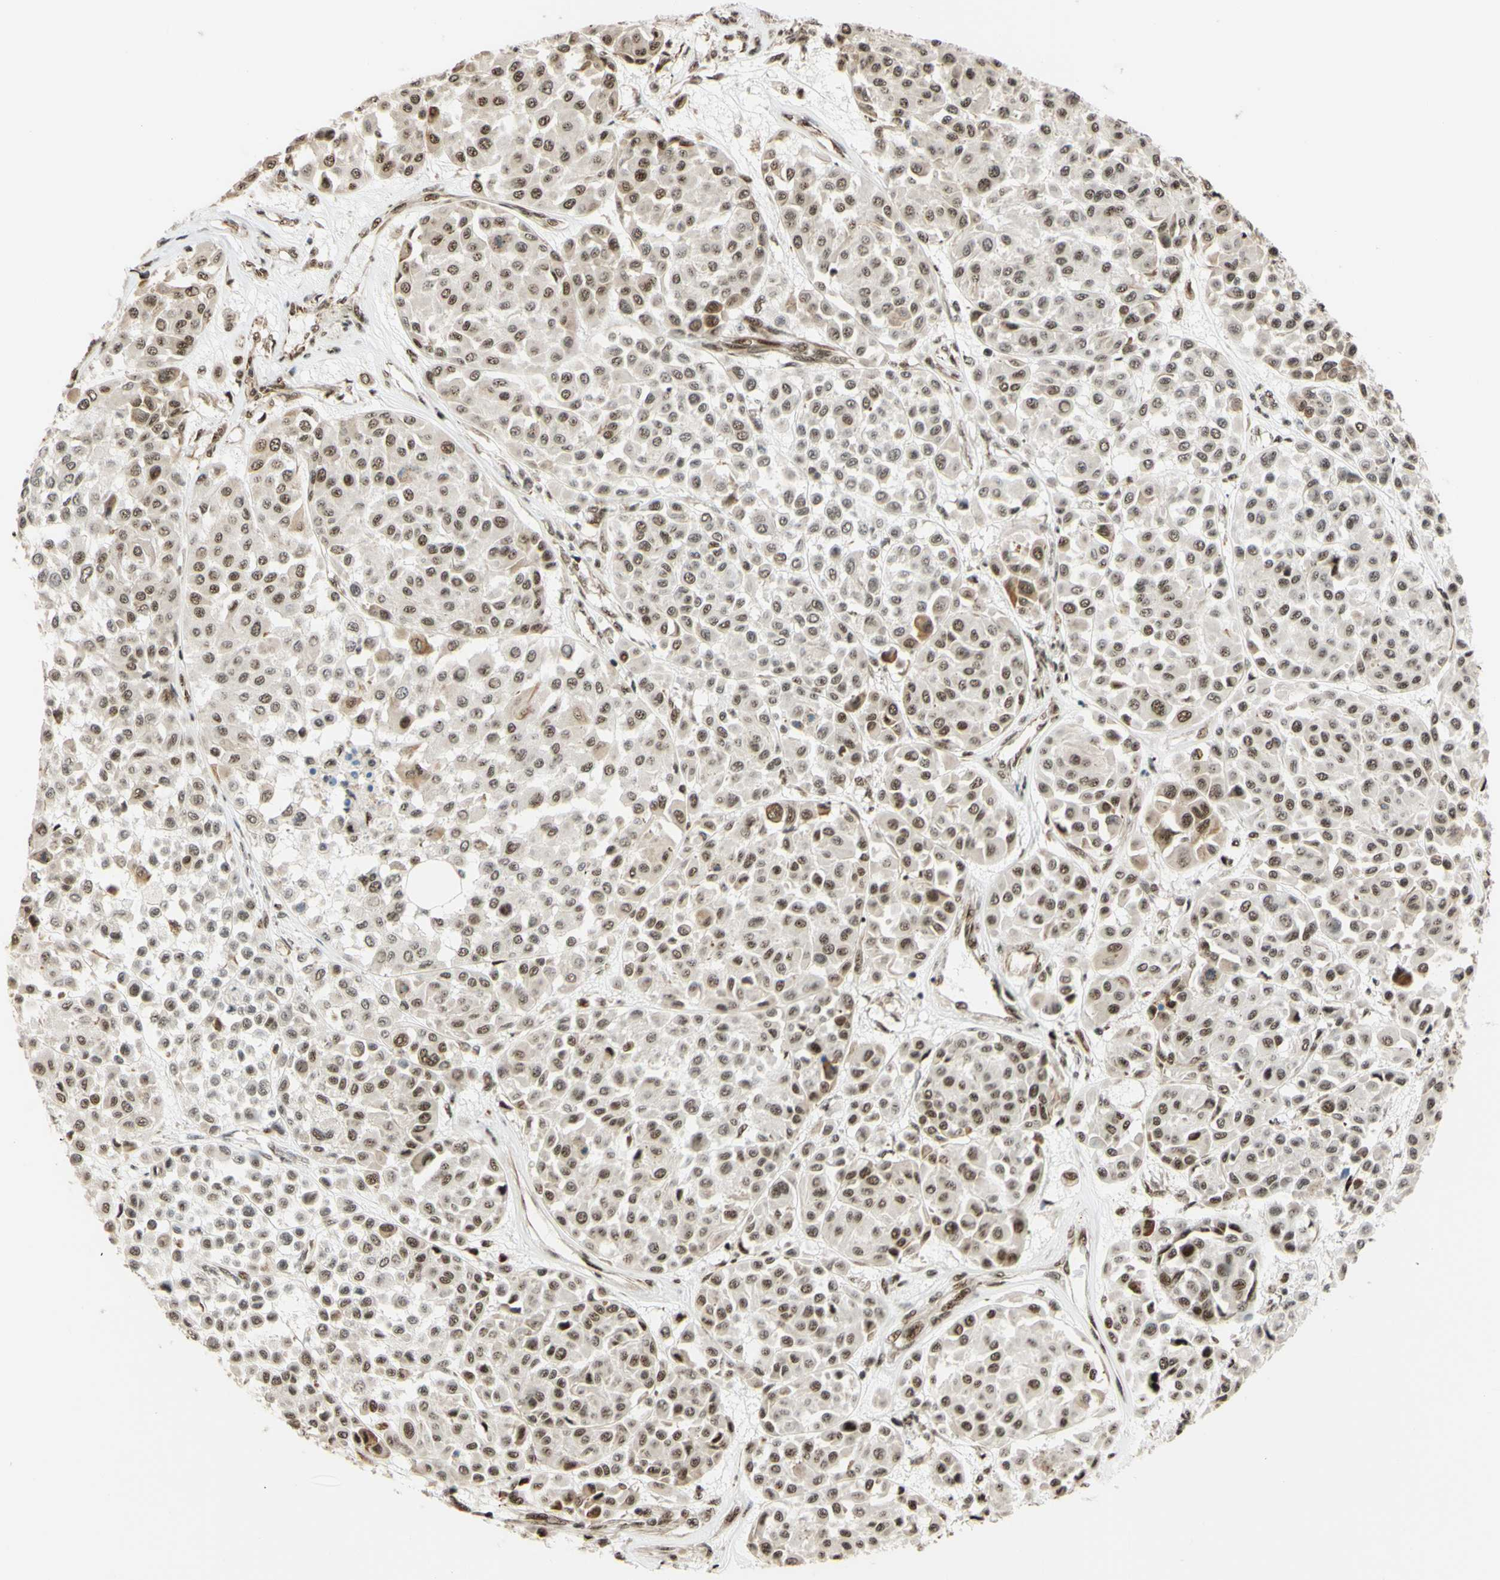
{"staining": {"intensity": "moderate", "quantity": ">75%", "location": "nuclear"}, "tissue": "melanoma", "cell_type": "Tumor cells", "image_type": "cancer", "snomed": [{"axis": "morphology", "description": "Malignant melanoma, Metastatic site"}, {"axis": "topography", "description": "Soft tissue"}], "caption": "Moderate nuclear protein positivity is present in approximately >75% of tumor cells in malignant melanoma (metastatic site).", "gene": "SAP18", "patient": {"sex": "male", "age": 41}}